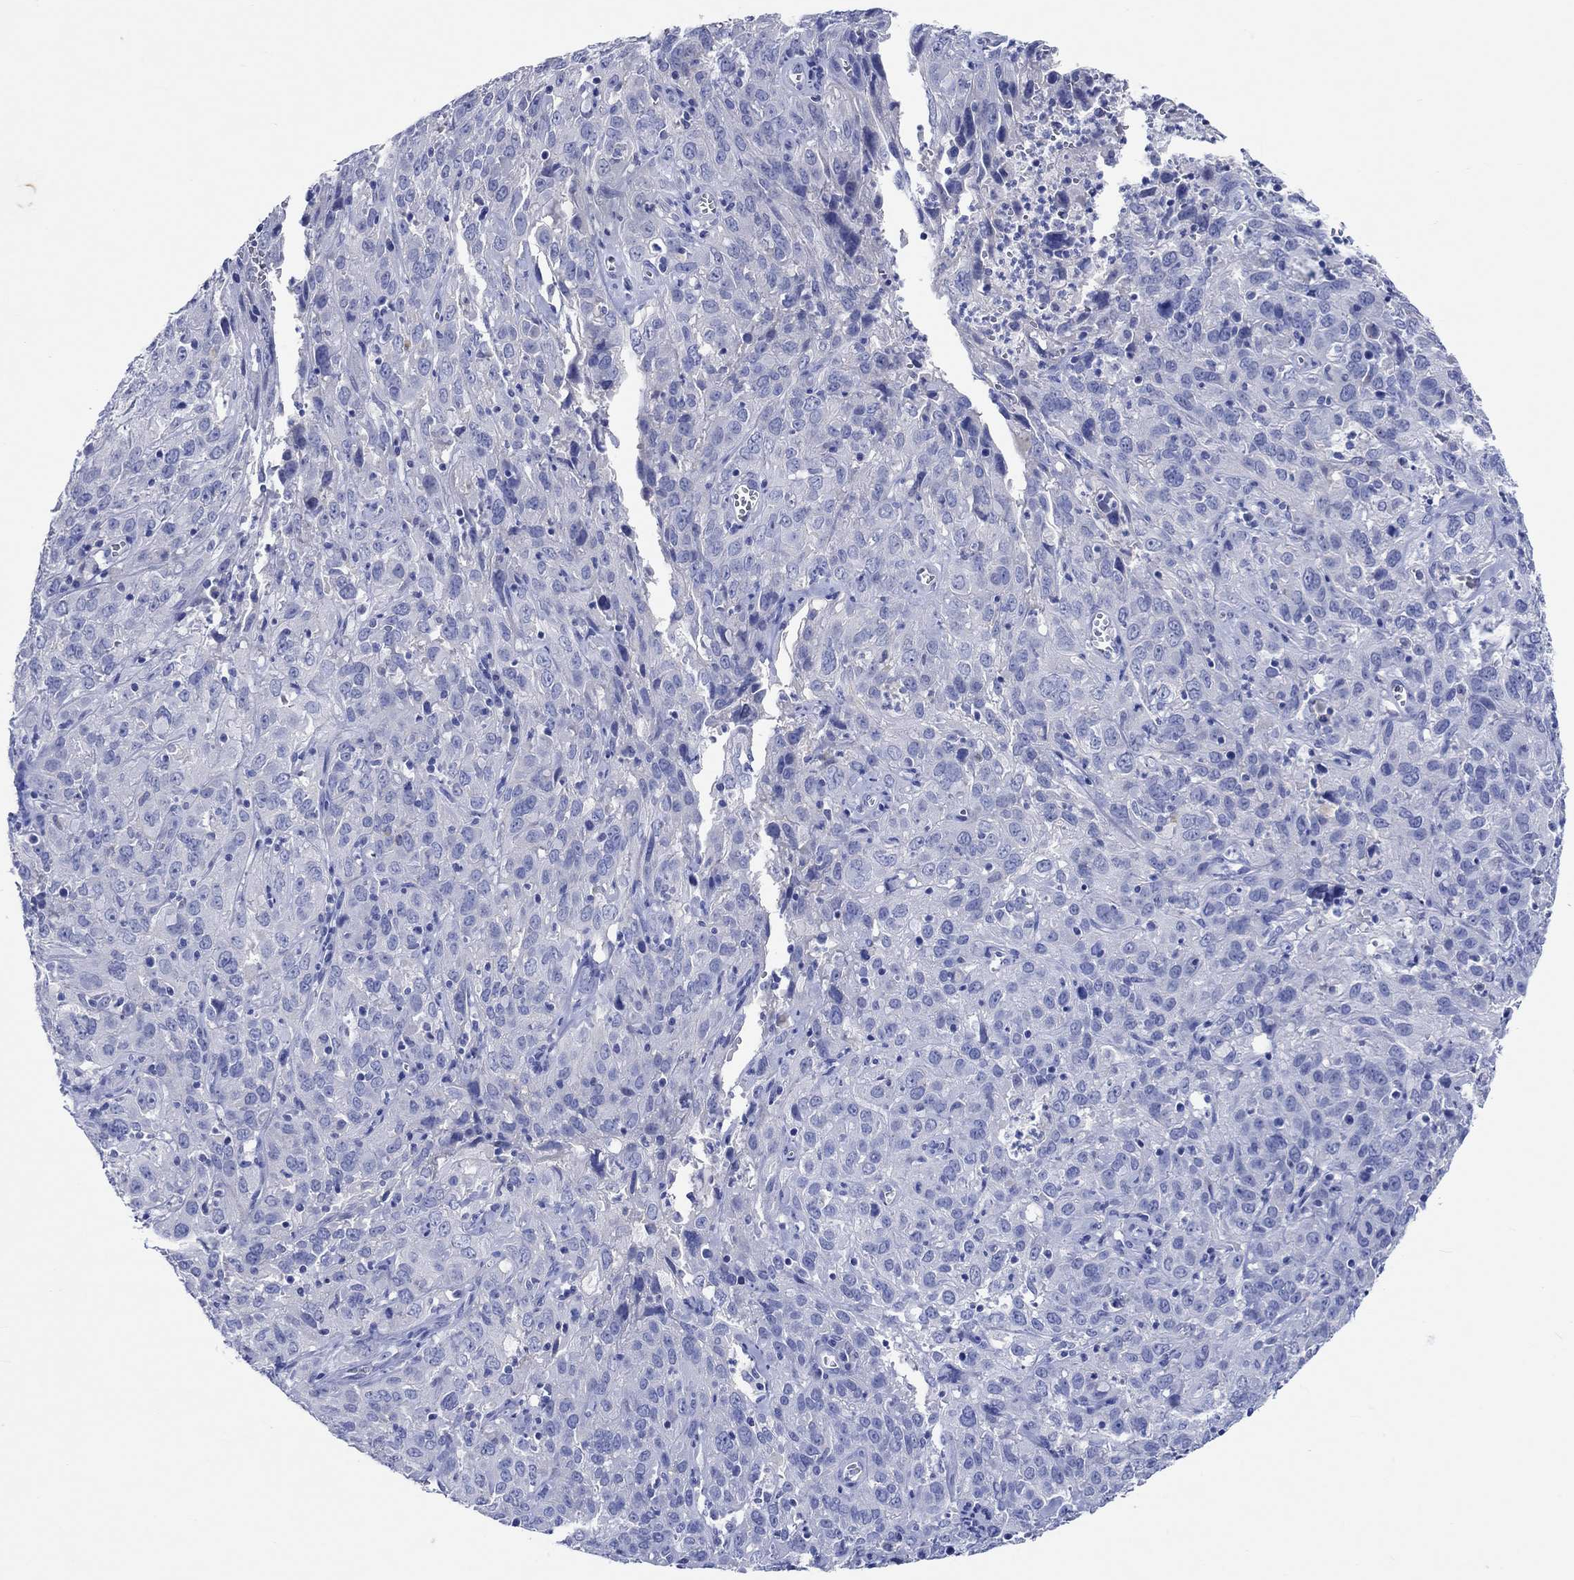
{"staining": {"intensity": "negative", "quantity": "none", "location": "none"}, "tissue": "cervical cancer", "cell_type": "Tumor cells", "image_type": "cancer", "snomed": [{"axis": "morphology", "description": "Squamous cell carcinoma, NOS"}, {"axis": "topography", "description": "Cervix"}], "caption": "High magnification brightfield microscopy of cervical cancer (squamous cell carcinoma) stained with DAB (3,3'-diaminobenzidine) (brown) and counterstained with hematoxylin (blue): tumor cells show no significant staining.", "gene": "SHISA4", "patient": {"sex": "female", "age": 32}}